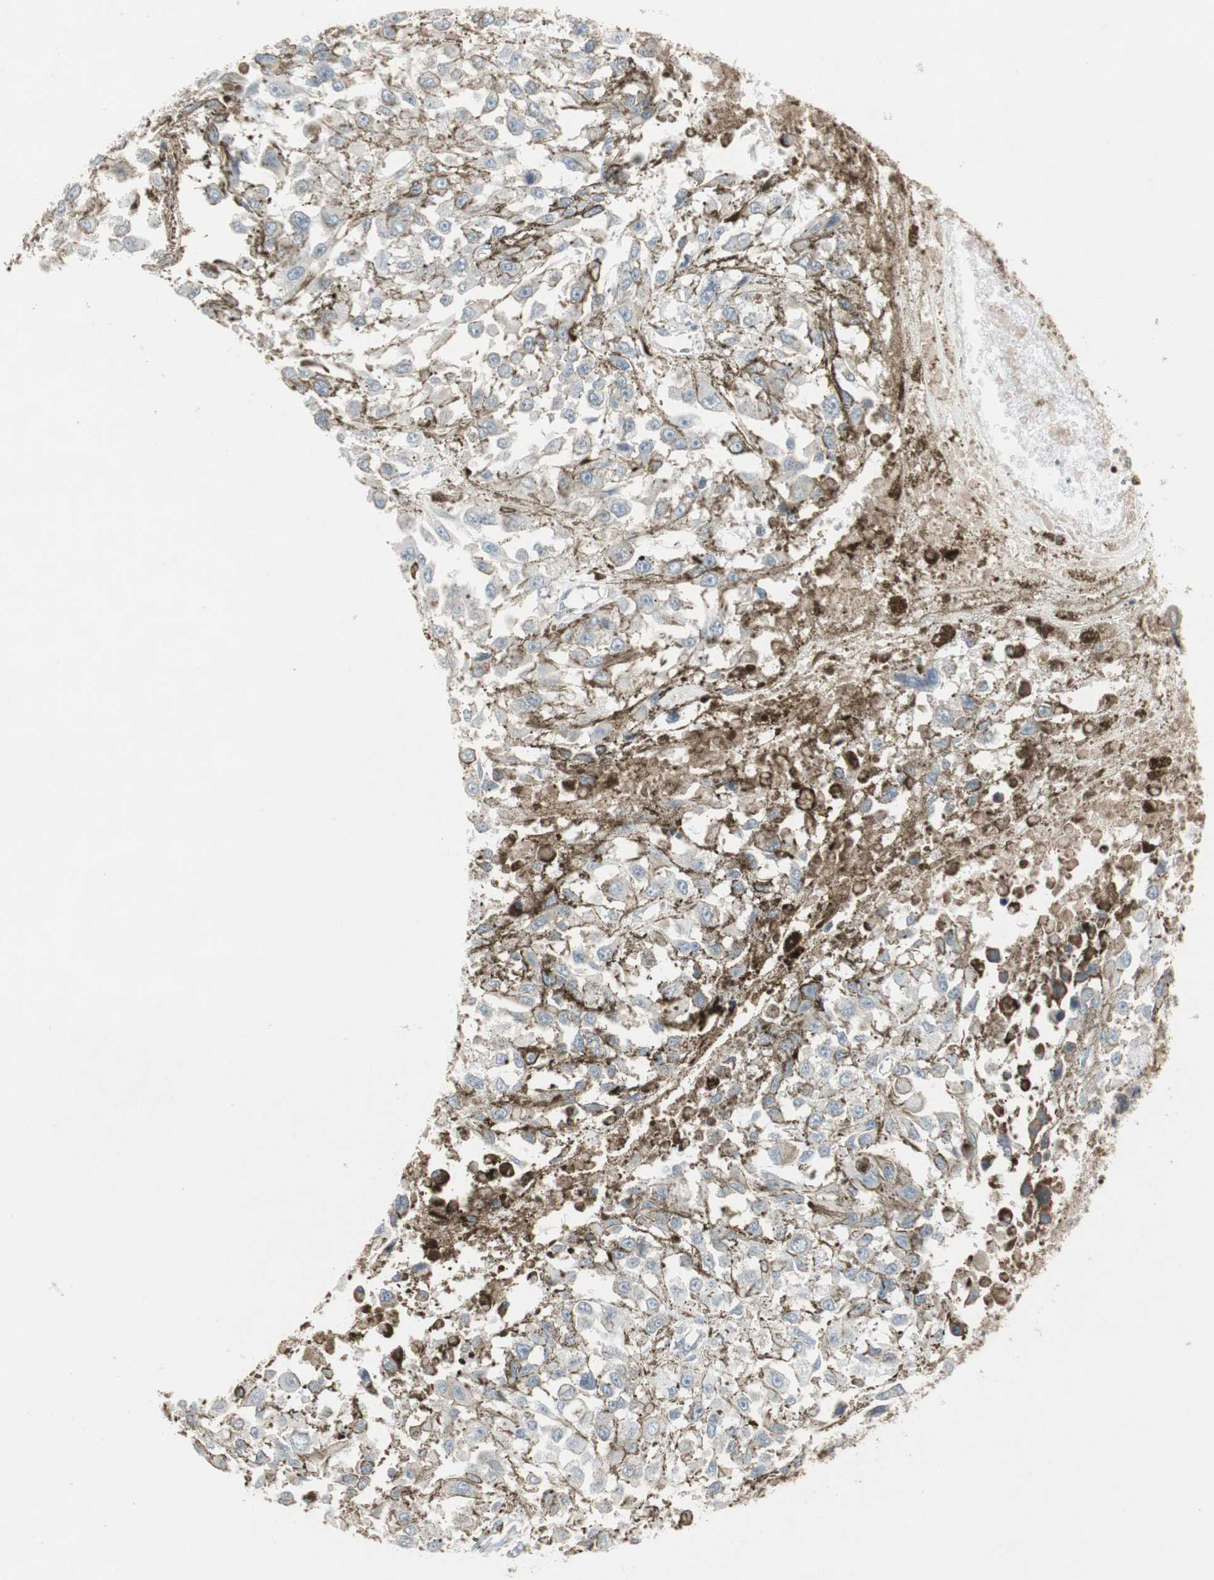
{"staining": {"intensity": "weak", "quantity": "<25%", "location": "cytoplasmic/membranous"}, "tissue": "melanoma", "cell_type": "Tumor cells", "image_type": "cancer", "snomed": [{"axis": "morphology", "description": "Malignant melanoma, Metastatic site"}, {"axis": "topography", "description": "Lymph node"}], "caption": "A histopathology image of human melanoma is negative for staining in tumor cells.", "gene": "ARHGEF1", "patient": {"sex": "male", "age": 59}}